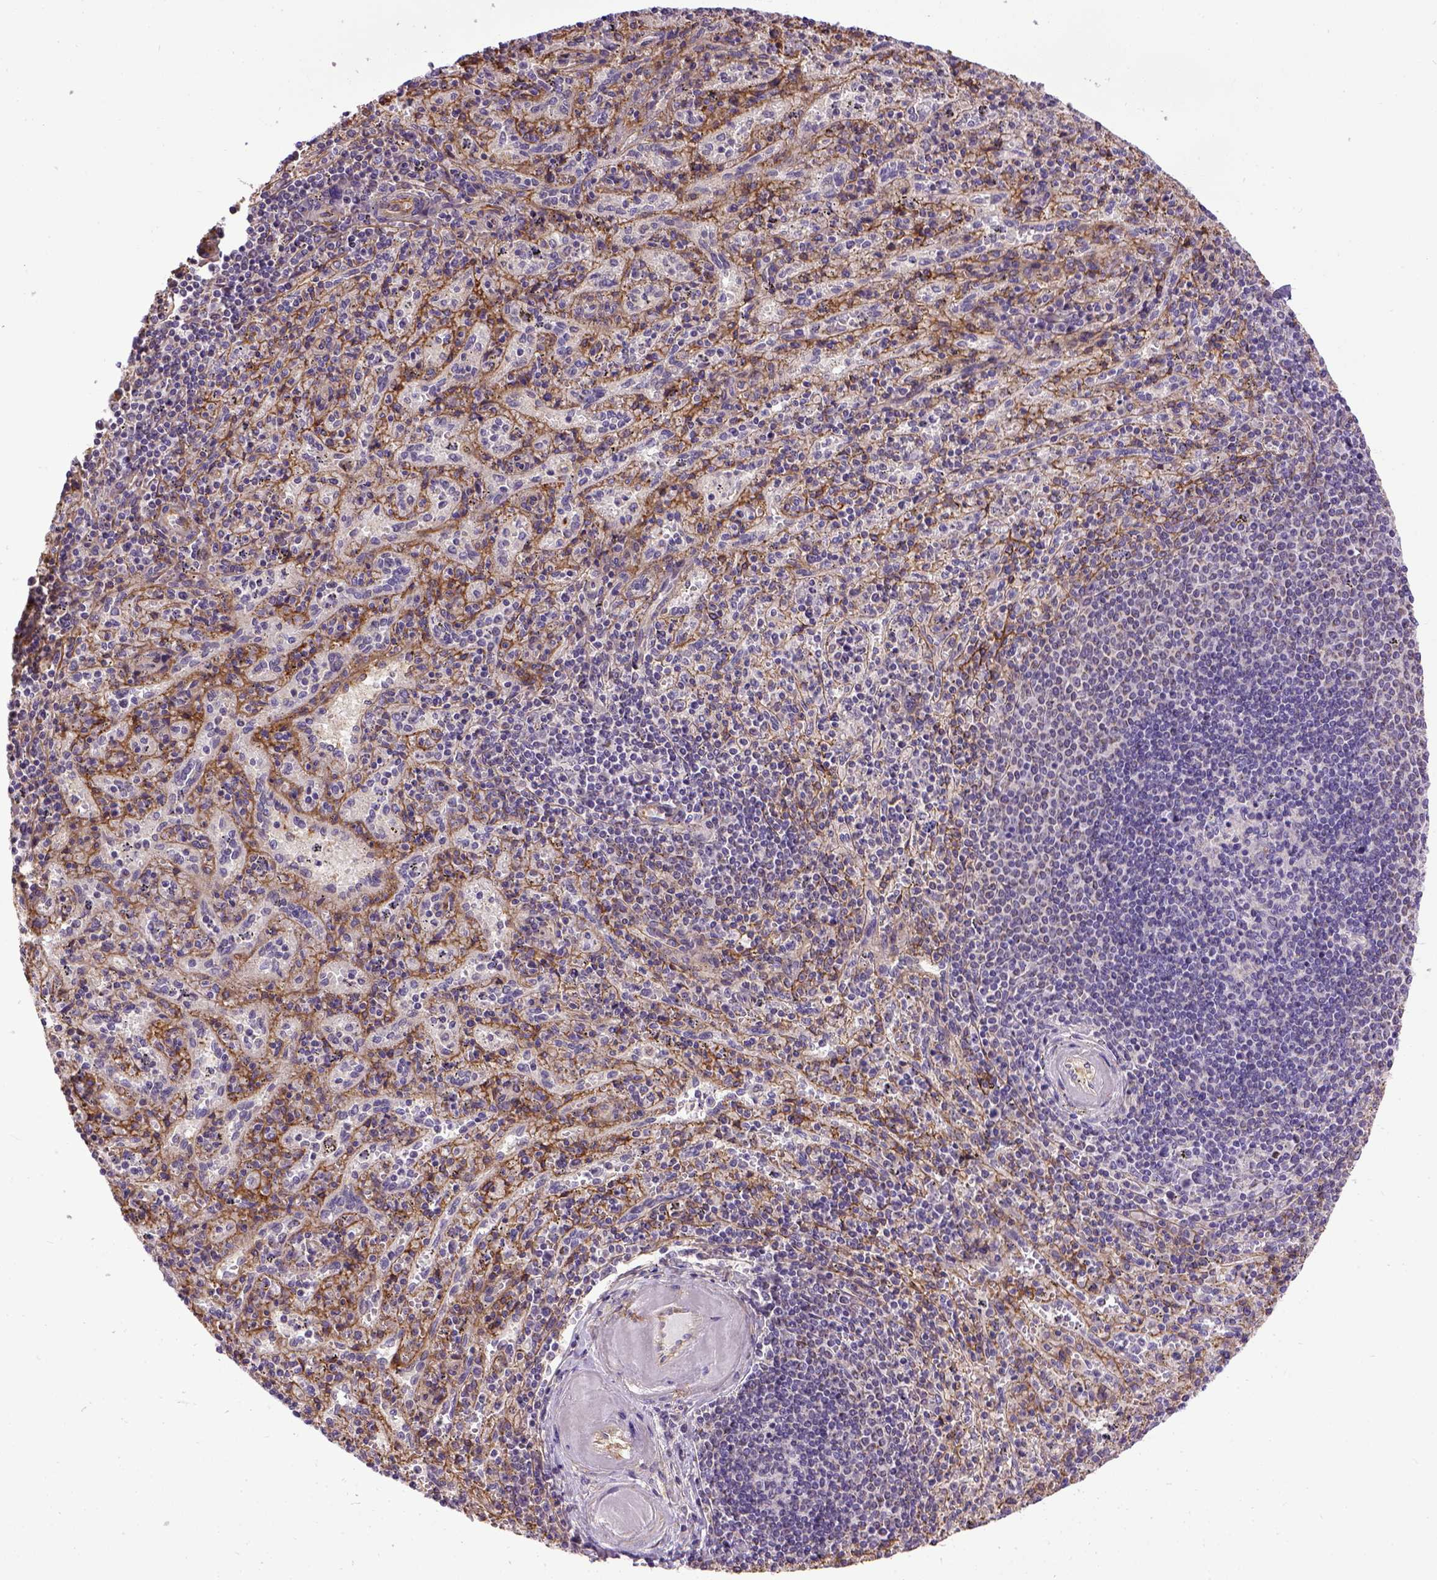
{"staining": {"intensity": "negative", "quantity": "none", "location": "none"}, "tissue": "spleen", "cell_type": "Cells in red pulp", "image_type": "normal", "snomed": [{"axis": "morphology", "description": "Normal tissue, NOS"}, {"axis": "topography", "description": "Spleen"}], "caption": "This photomicrograph is of benign spleen stained with immunohistochemistry to label a protein in brown with the nuclei are counter-stained blue. There is no expression in cells in red pulp.", "gene": "ENG", "patient": {"sex": "male", "age": 57}}